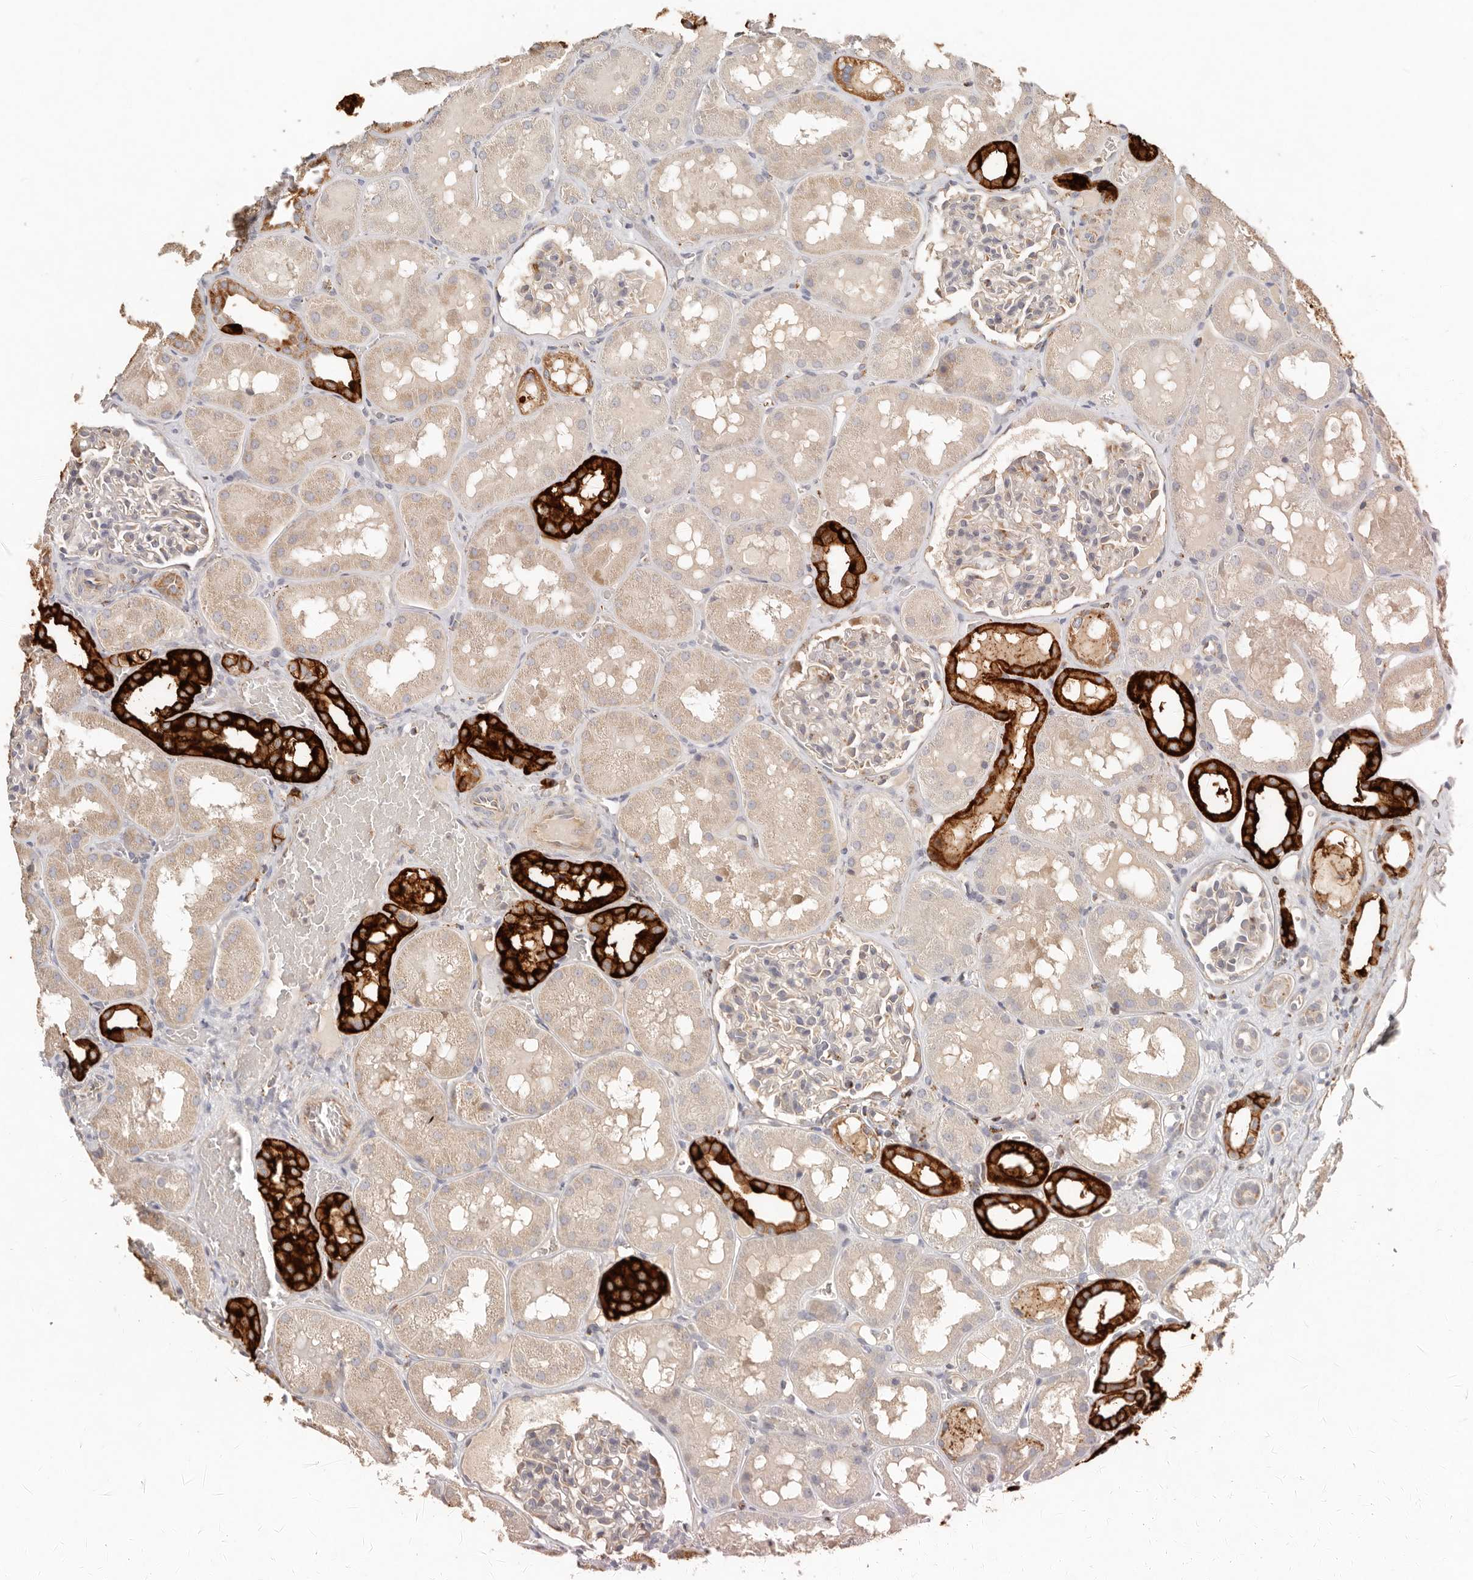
{"staining": {"intensity": "negative", "quantity": "none", "location": "none"}, "tissue": "kidney", "cell_type": "Cells in glomeruli", "image_type": "normal", "snomed": [{"axis": "morphology", "description": "Normal tissue, NOS"}, {"axis": "topography", "description": "Kidney"}, {"axis": "topography", "description": "Urinary bladder"}], "caption": "A high-resolution histopathology image shows IHC staining of unremarkable kidney, which shows no significant staining in cells in glomeruli.", "gene": "ARHGEF10L", "patient": {"sex": "male", "age": 16}}